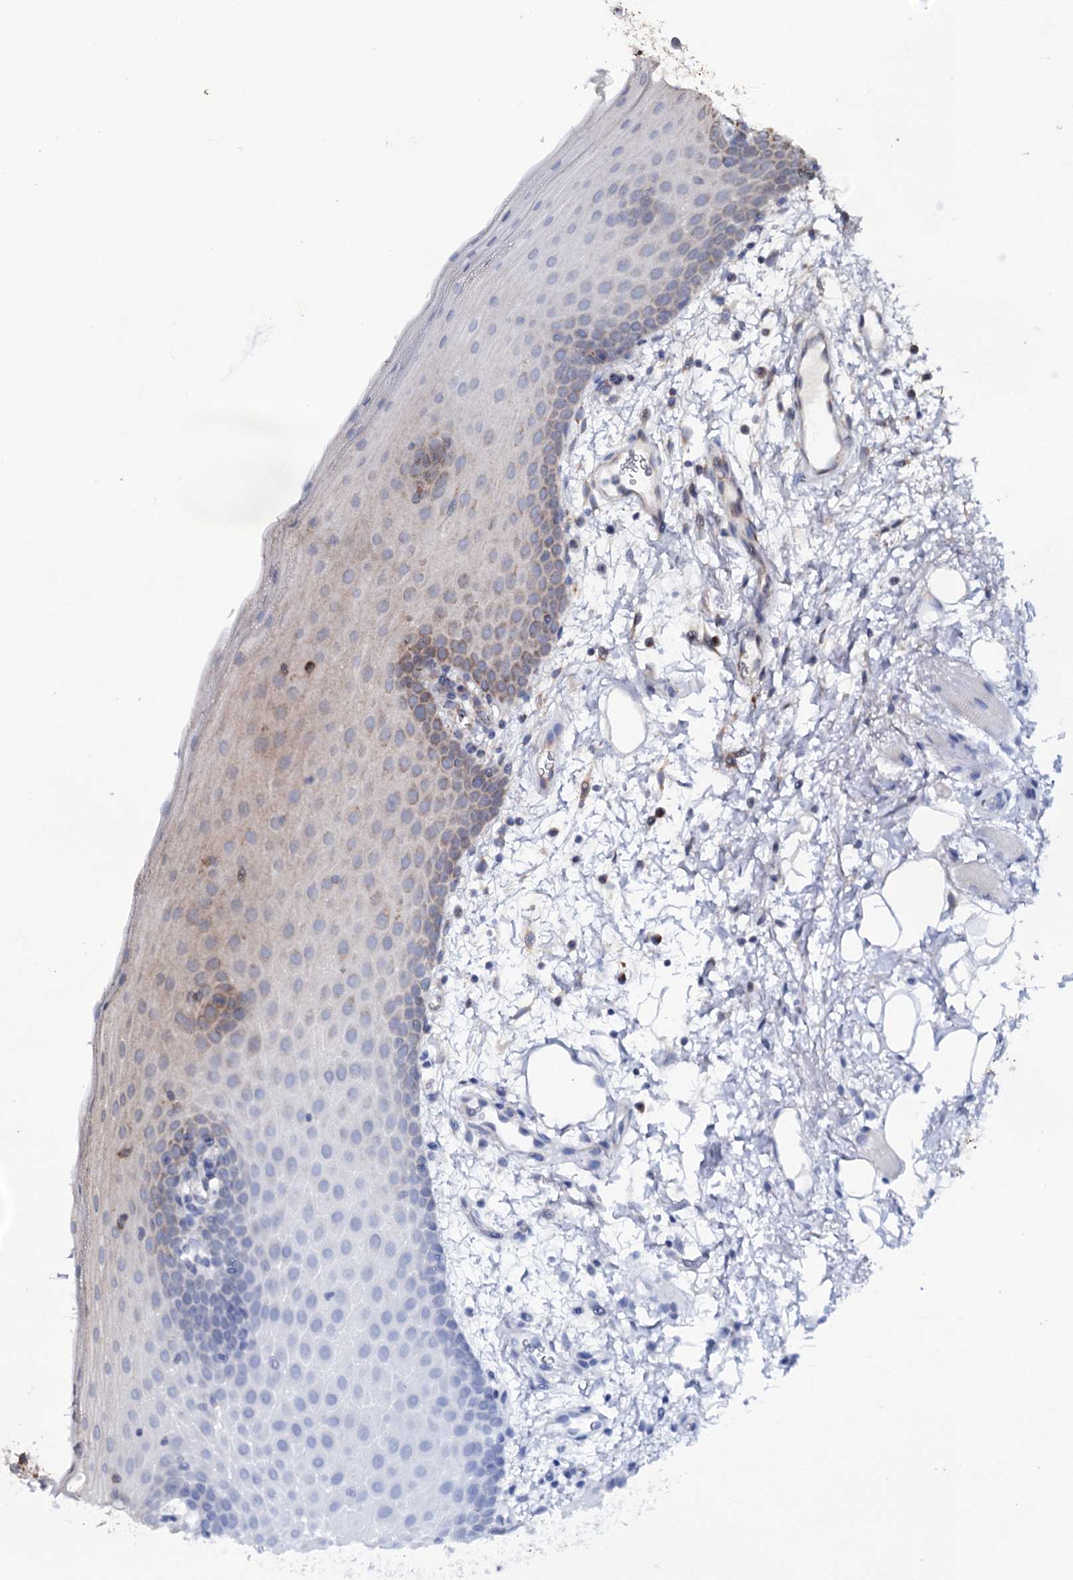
{"staining": {"intensity": "weak", "quantity": "<25%", "location": "cytoplasmic/membranous"}, "tissue": "oral mucosa", "cell_type": "Squamous epithelial cells", "image_type": "normal", "snomed": [{"axis": "morphology", "description": "Normal tissue, NOS"}, {"axis": "topography", "description": "Oral tissue"}], "caption": "High power microscopy photomicrograph of an immunohistochemistry micrograph of benign oral mucosa, revealing no significant staining in squamous epithelial cells.", "gene": "MSANTD2", "patient": {"sex": "male", "age": 68}}